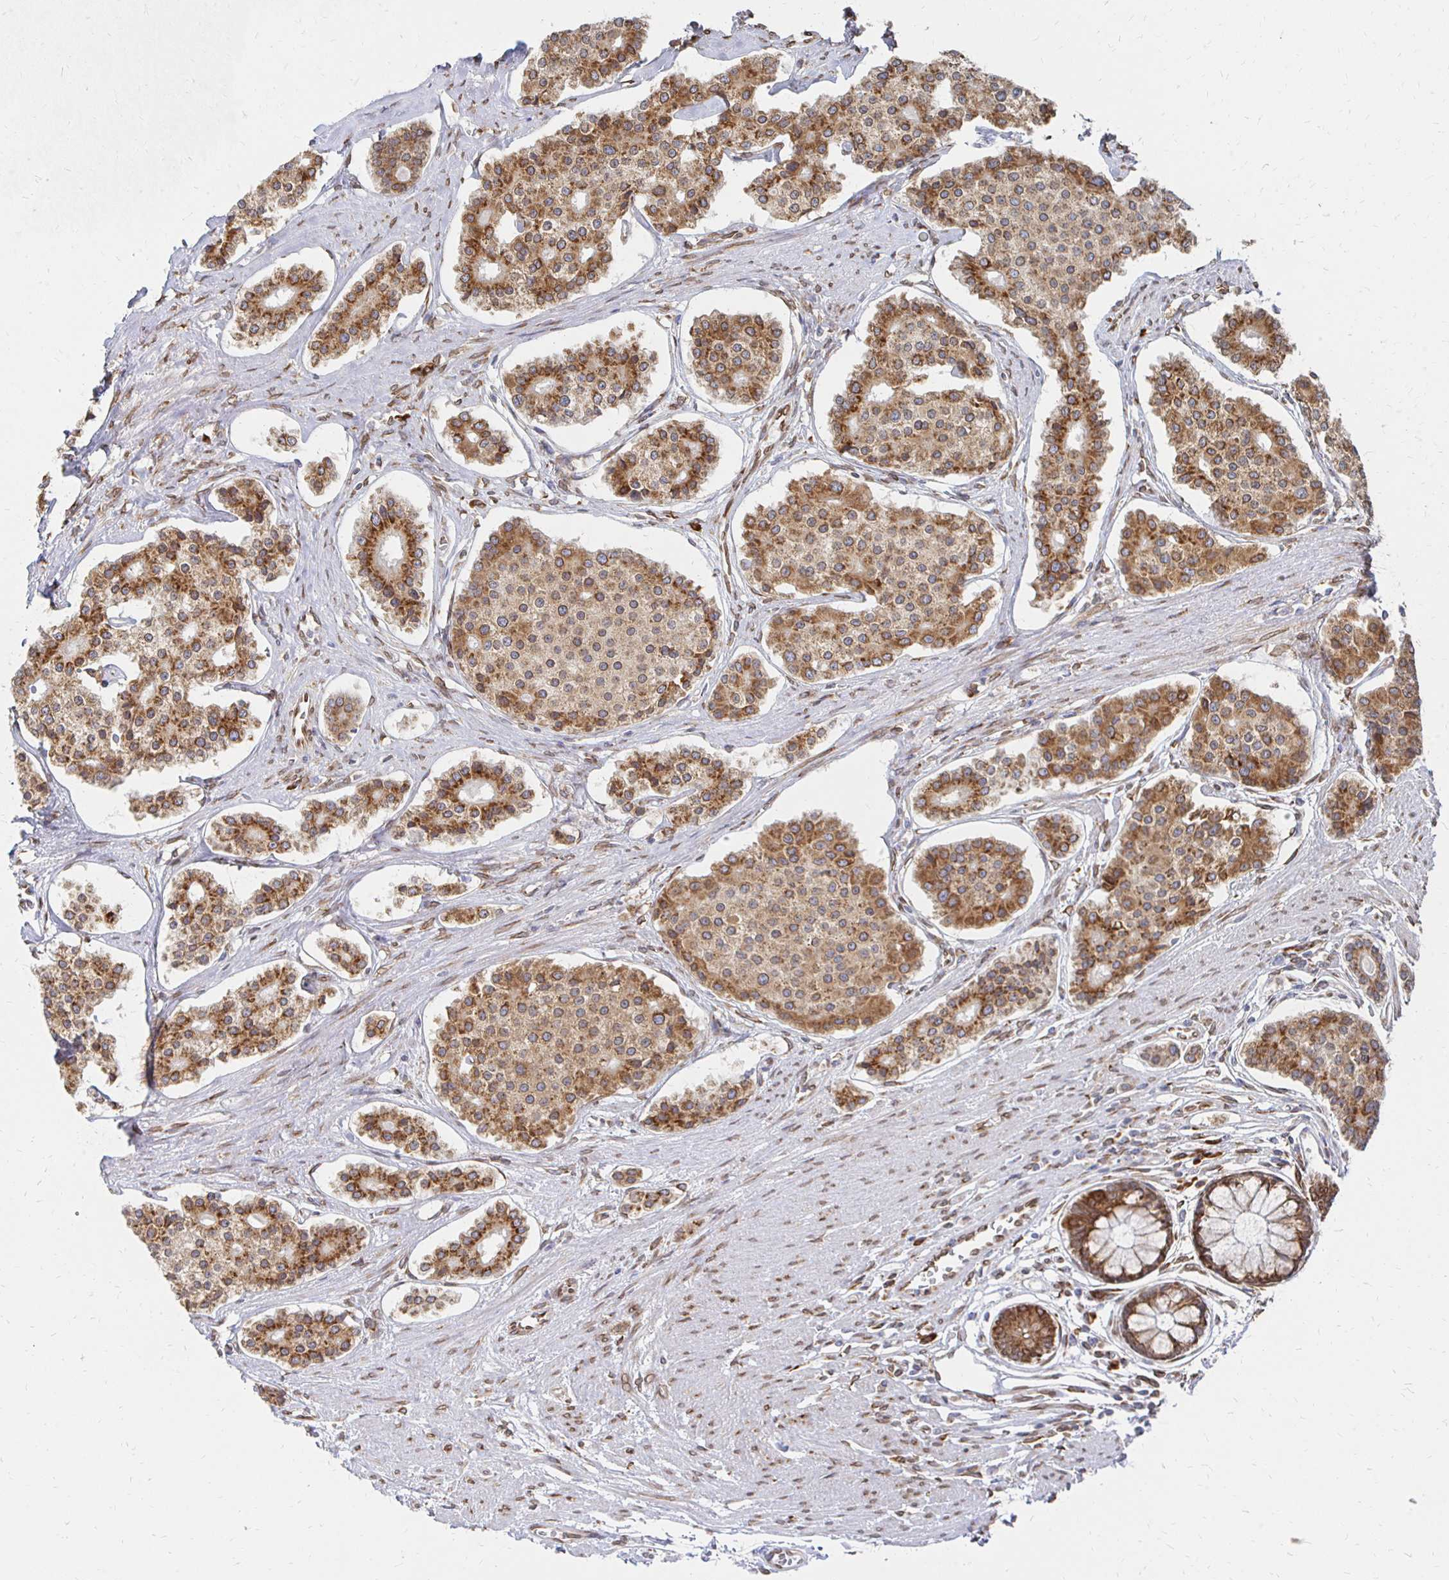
{"staining": {"intensity": "moderate", "quantity": ">75%", "location": "cytoplasmic/membranous,nuclear"}, "tissue": "carcinoid", "cell_type": "Tumor cells", "image_type": "cancer", "snomed": [{"axis": "morphology", "description": "Carcinoid, malignant, NOS"}, {"axis": "topography", "description": "Small intestine"}], "caption": "A high-resolution image shows immunohistochemistry (IHC) staining of carcinoid, which displays moderate cytoplasmic/membranous and nuclear staining in about >75% of tumor cells. (Stains: DAB in brown, nuclei in blue, Microscopy: brightfield microscopy at high magnification).", "gene": "PELI3", "patient": {"sex": "female", "age": 65}}